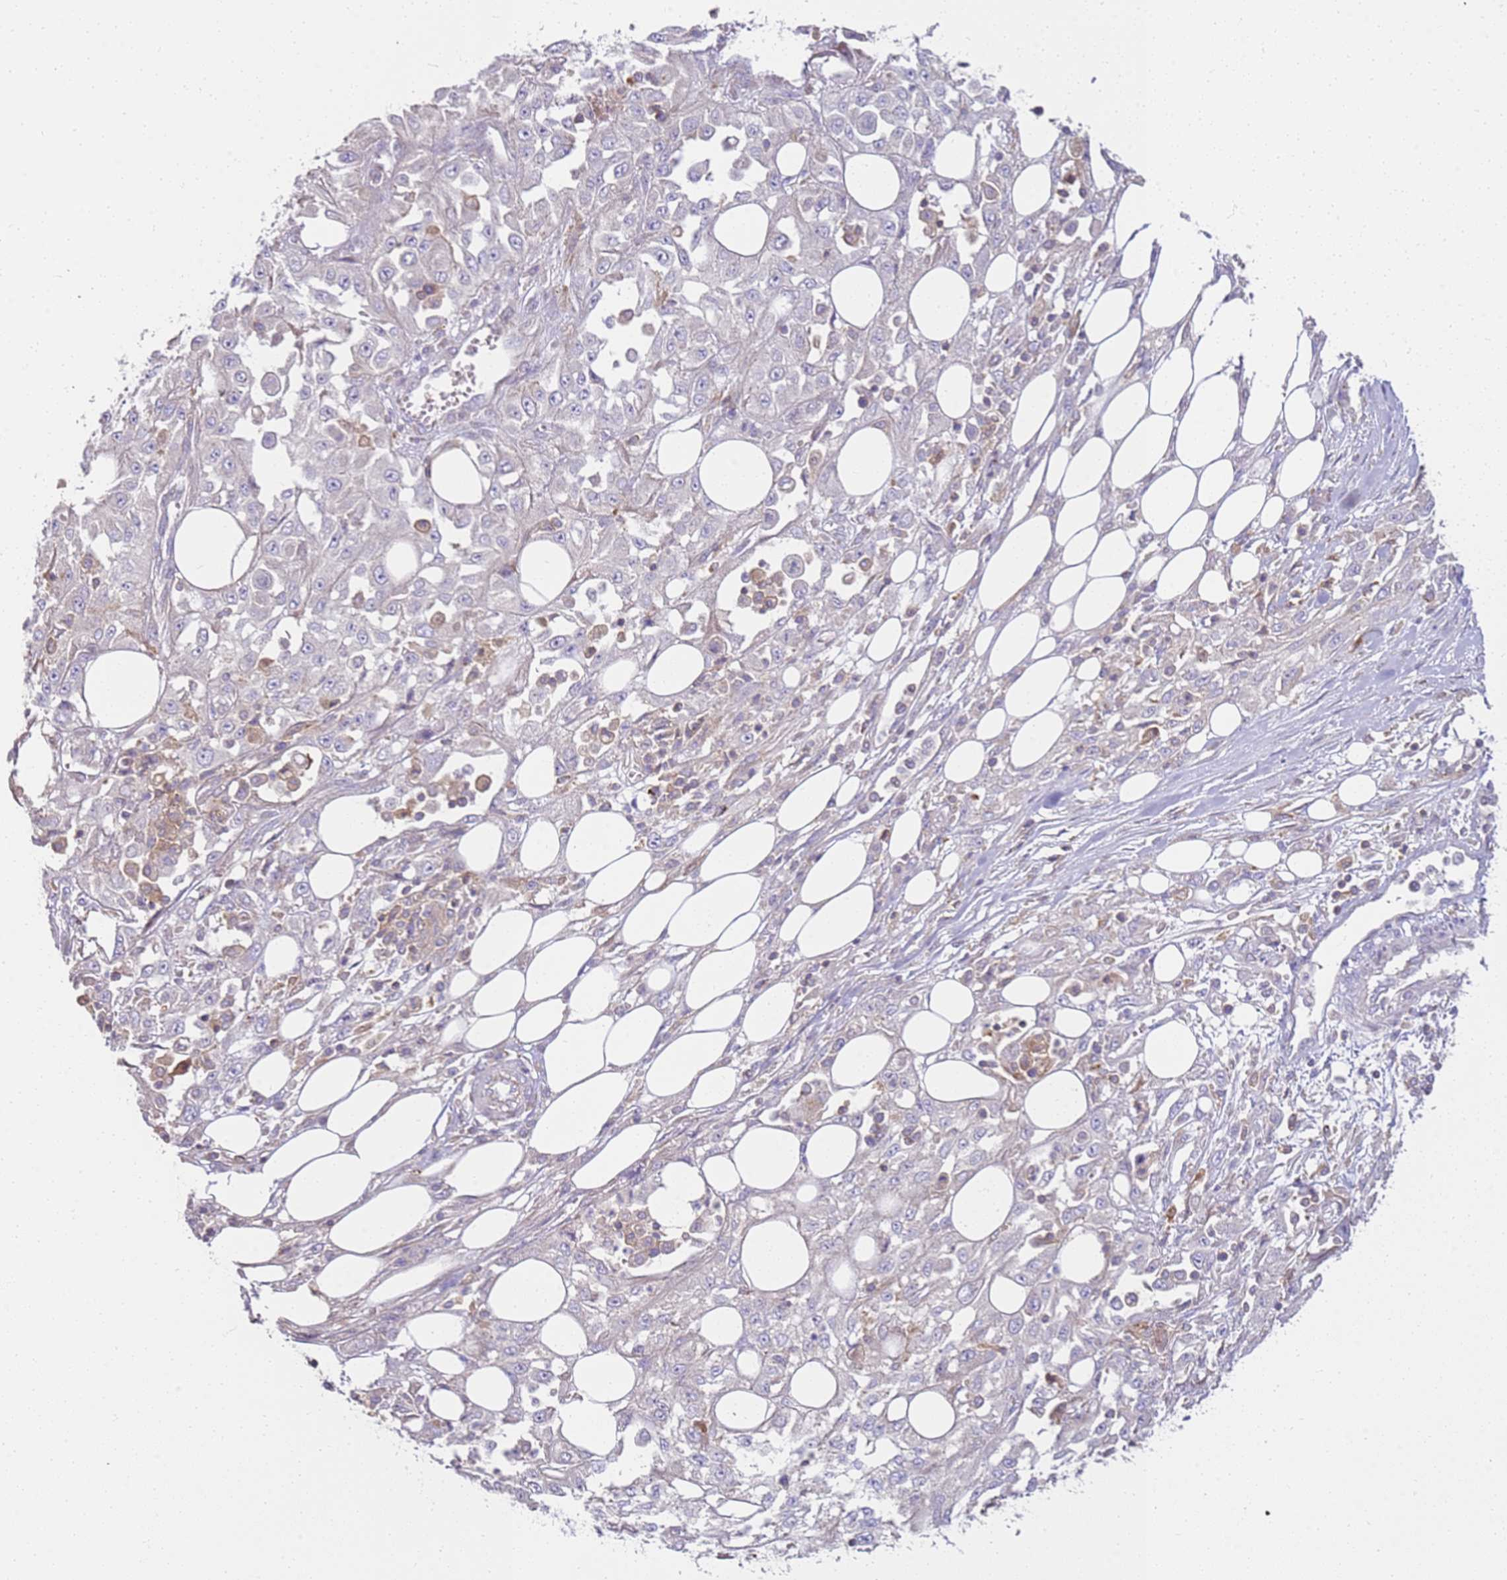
{"staining": {"intensity": "negative", "quantity": "none", "location": "none"}, "tissue": "skin cancer", "cell_type": "Tumor cells", "image_type": "cancer", "snomed": [{"axis": "morphology", "description": "Squamous cell carcinoma, NOS"}, {"axis": "morphology", "description": "Squamous cell carcinoma, metastatic, NOS"}, {"axis": "topography", "description": "Skin"}, {"axis": "topography", "description": "Lymph node"}], "caption": "Protein analysis of skin cancer displays no significant expression in tumor cells.", "gene": "FPR1", "patient": {"sex": "male", "age": 75}}